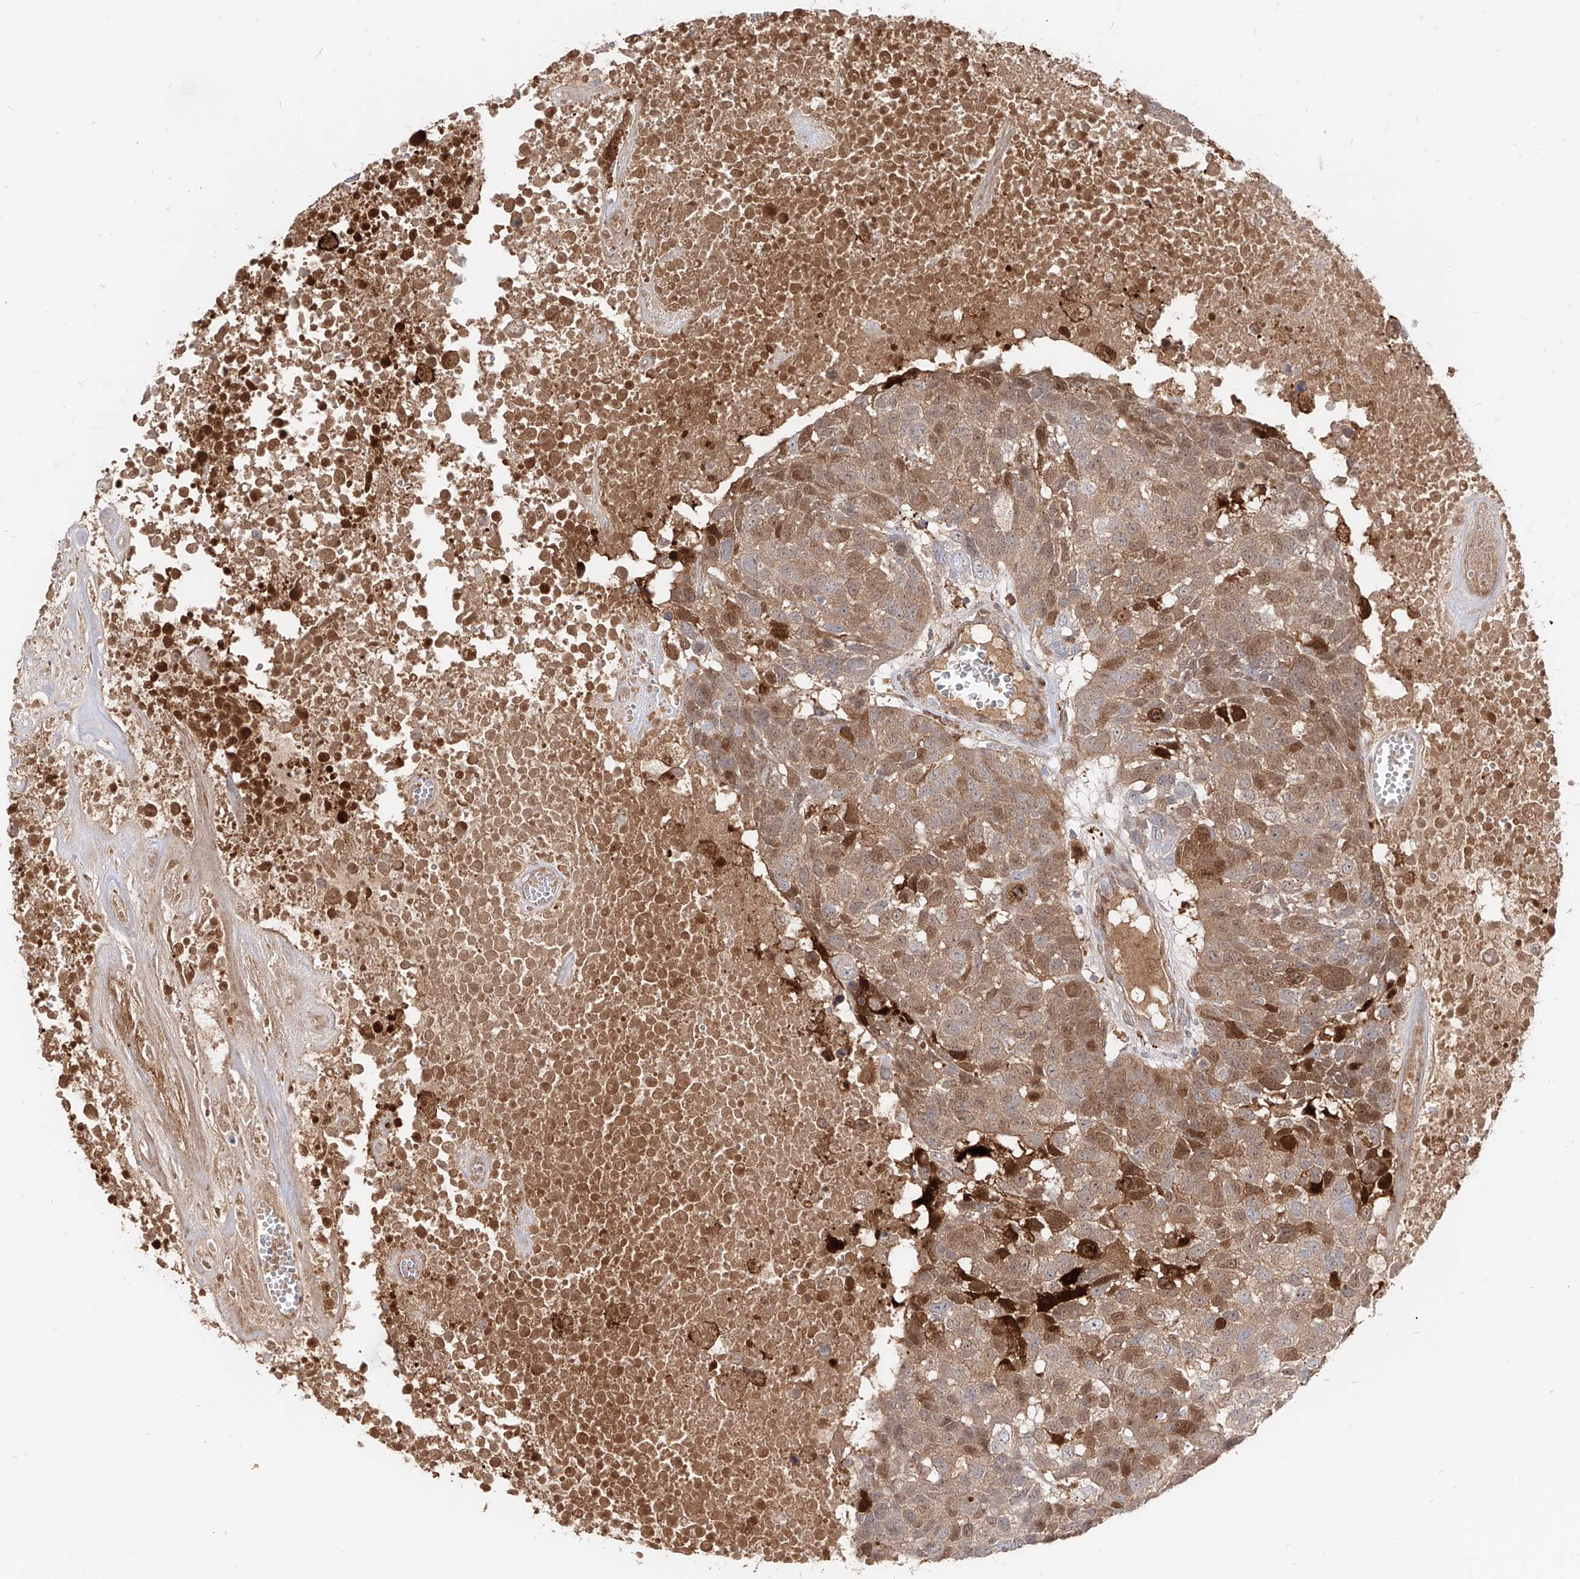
{"staining": {"intensity": "moderate", "quantity": ">75%", "location": "cytoplasmic/membranous,nuclear"}, "tissue": "head and neck cancer", "cell_type": "Tumor cells", "image_type": "cancer", "snomed": [{"axis": "morphology", "description": "Squamous cell carcinoma, NOS"}, {"axis": "topography", "description": "Head-Neck"}], "caption": "Immunohistochemical staining of head and neck cancer demonstrates medium levels of moderate cytoplasmic/membranous and nuclear protein expression in about >75% of tumor cells.", "gene": "KYNU", "patient": {"sex": "male", "age": 66}}